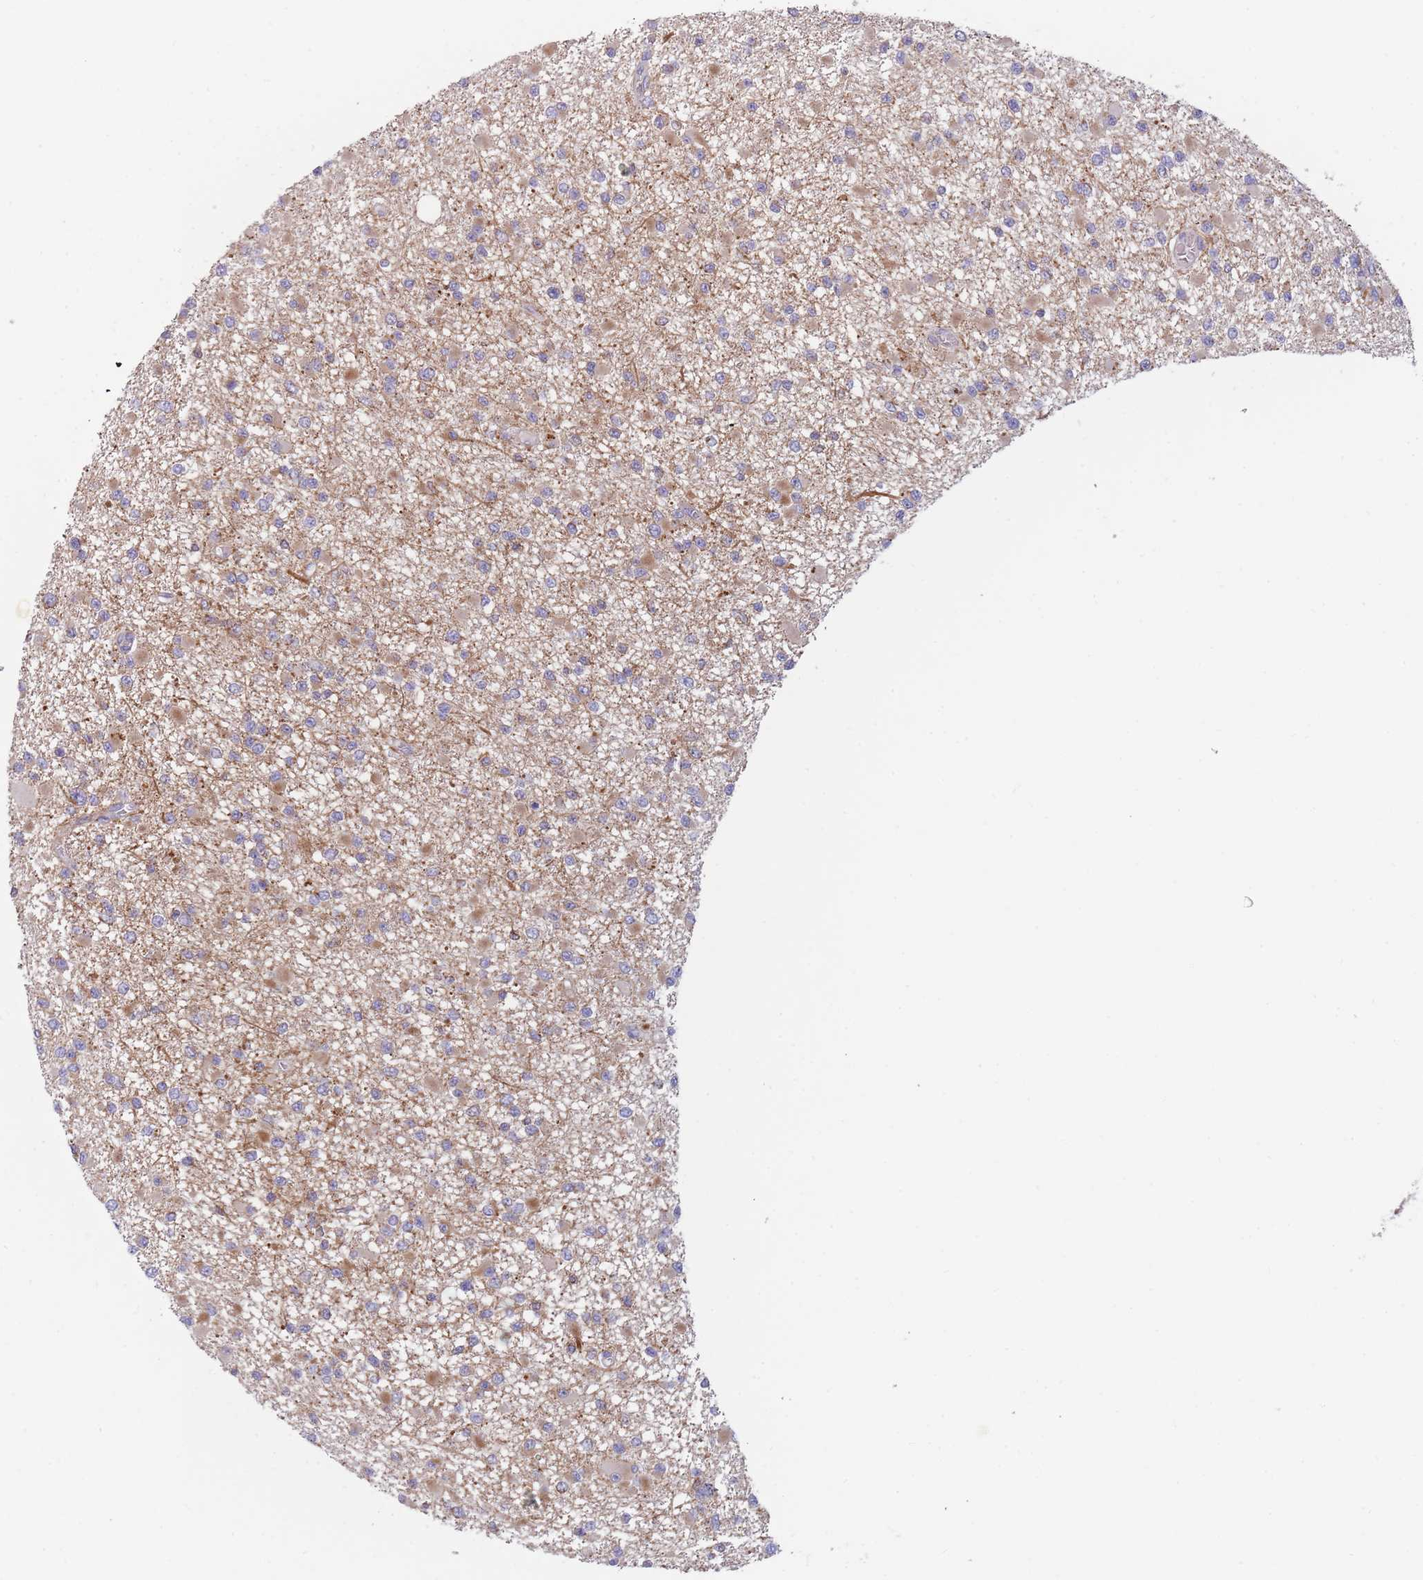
{"staining": {"intensity": "weak", "quantity": "25%-75%", "location": "cytoplasmic/membranous"}, "tissue": "glioma", "cell_type": "Tumor cells", "image_type": "cancer", "snomed": [{"axis": "morphology", "description": "Glioma, malignant, Low grade"}, {"axis": "topography", "description": "Brain"}], "caption": "The histopathology image shows immunohistochemical staining of glioma. There is weak cytoplasmic/membranous positivity is appreciated in about 25%-75% of tumor cells. The protein of interest is shown in brown color, while the nuclei are stained blue.", "gene": "SLC25A42", "patient": {"sex": "female", "age": 22}}